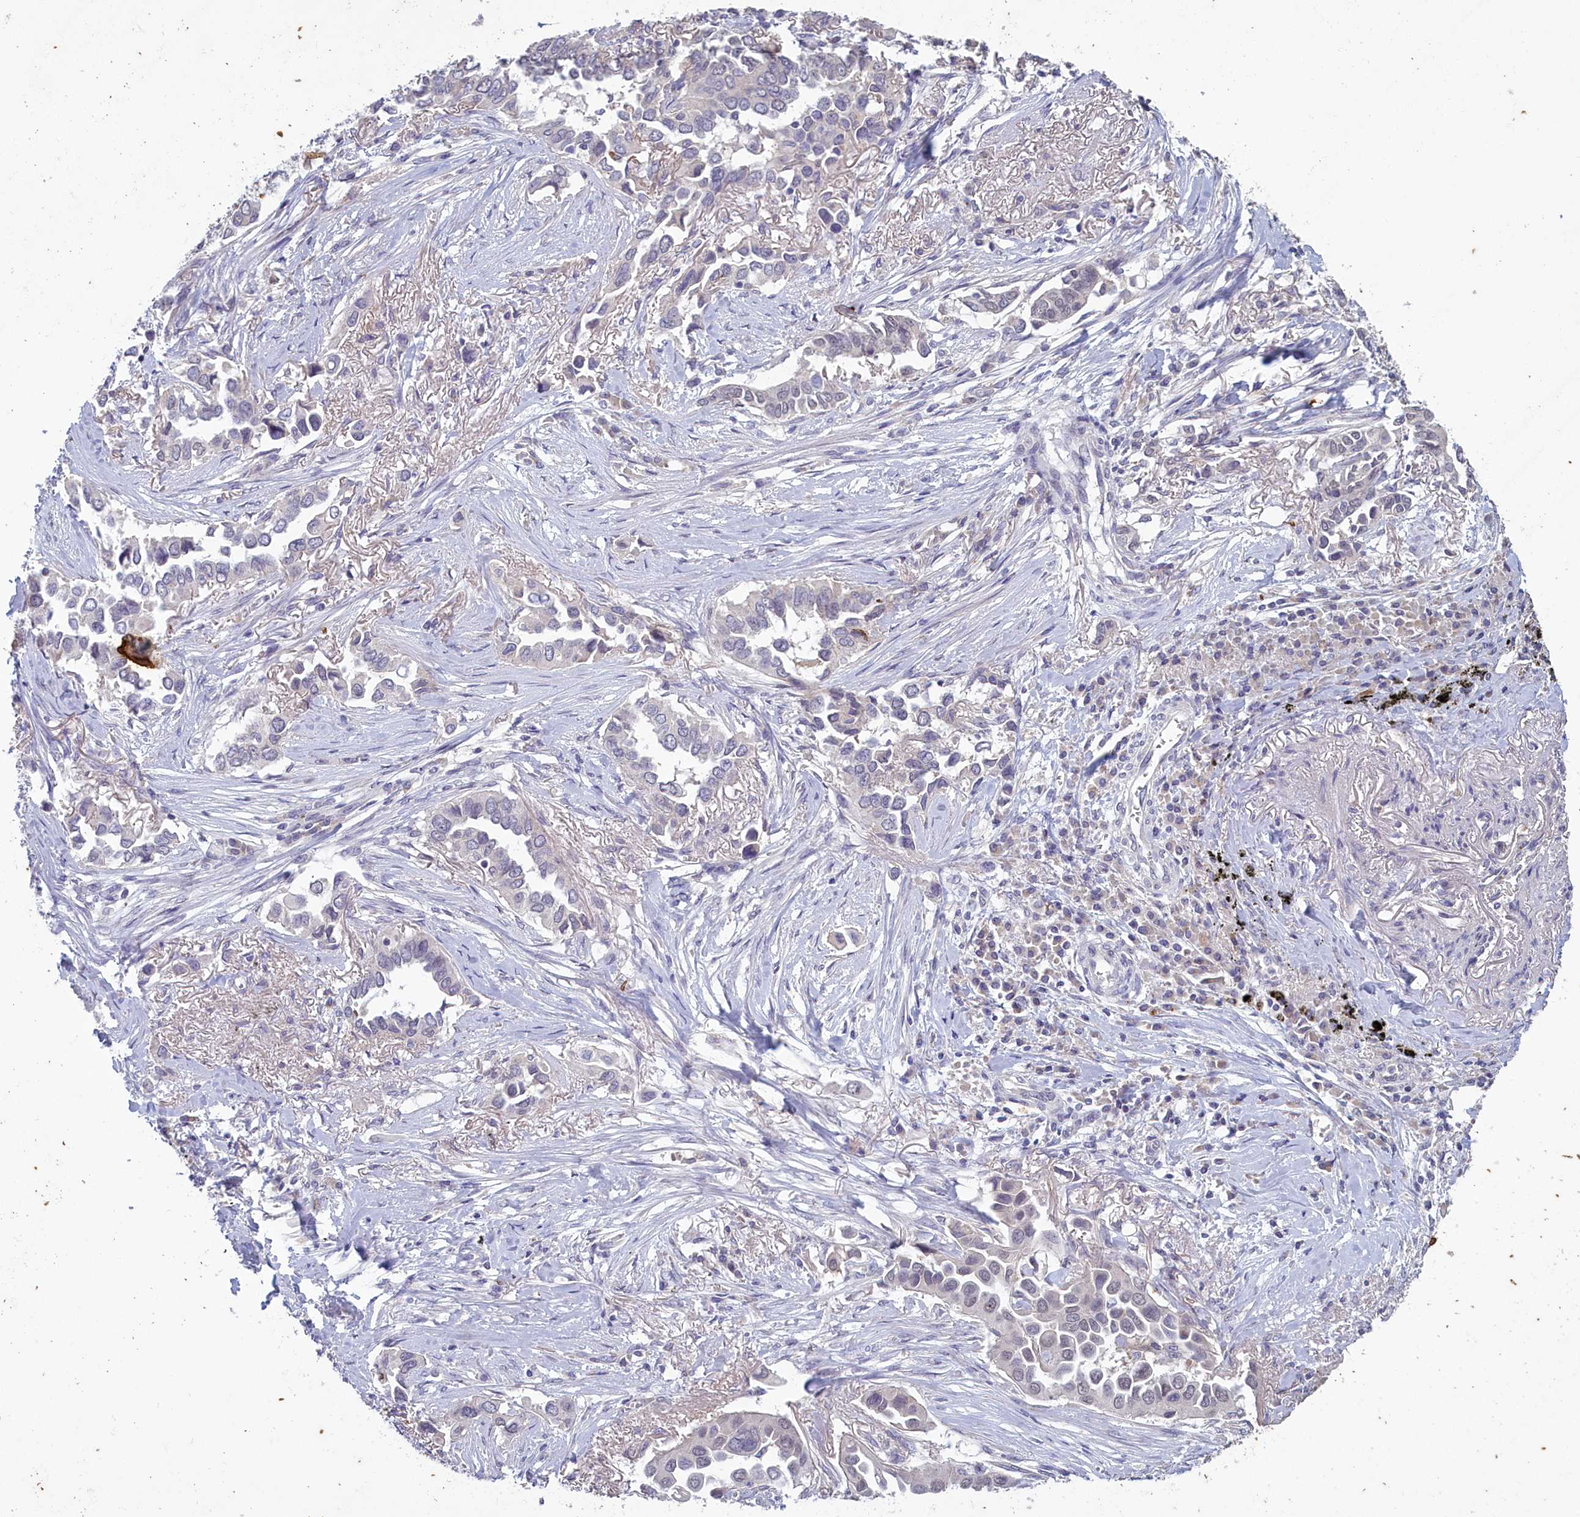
{"staining": {"intensity": "negative", "quantity": "none", "location": "none"}, "tissue": "lung cancer", "cell_type": "Tumor cells", "image_type": "cancer", "snomed": [{"axis": "morphology", "description": "Adenocarcinoma, NOS"}, {"axis": "topography", "description": "Lung"}], "caption": "IHC of adenocarcinoma (lung) exhibits no staining in tumor cells.", "gene": "ATF7IP2", "patient": {"sex": "female", "age": 76}}